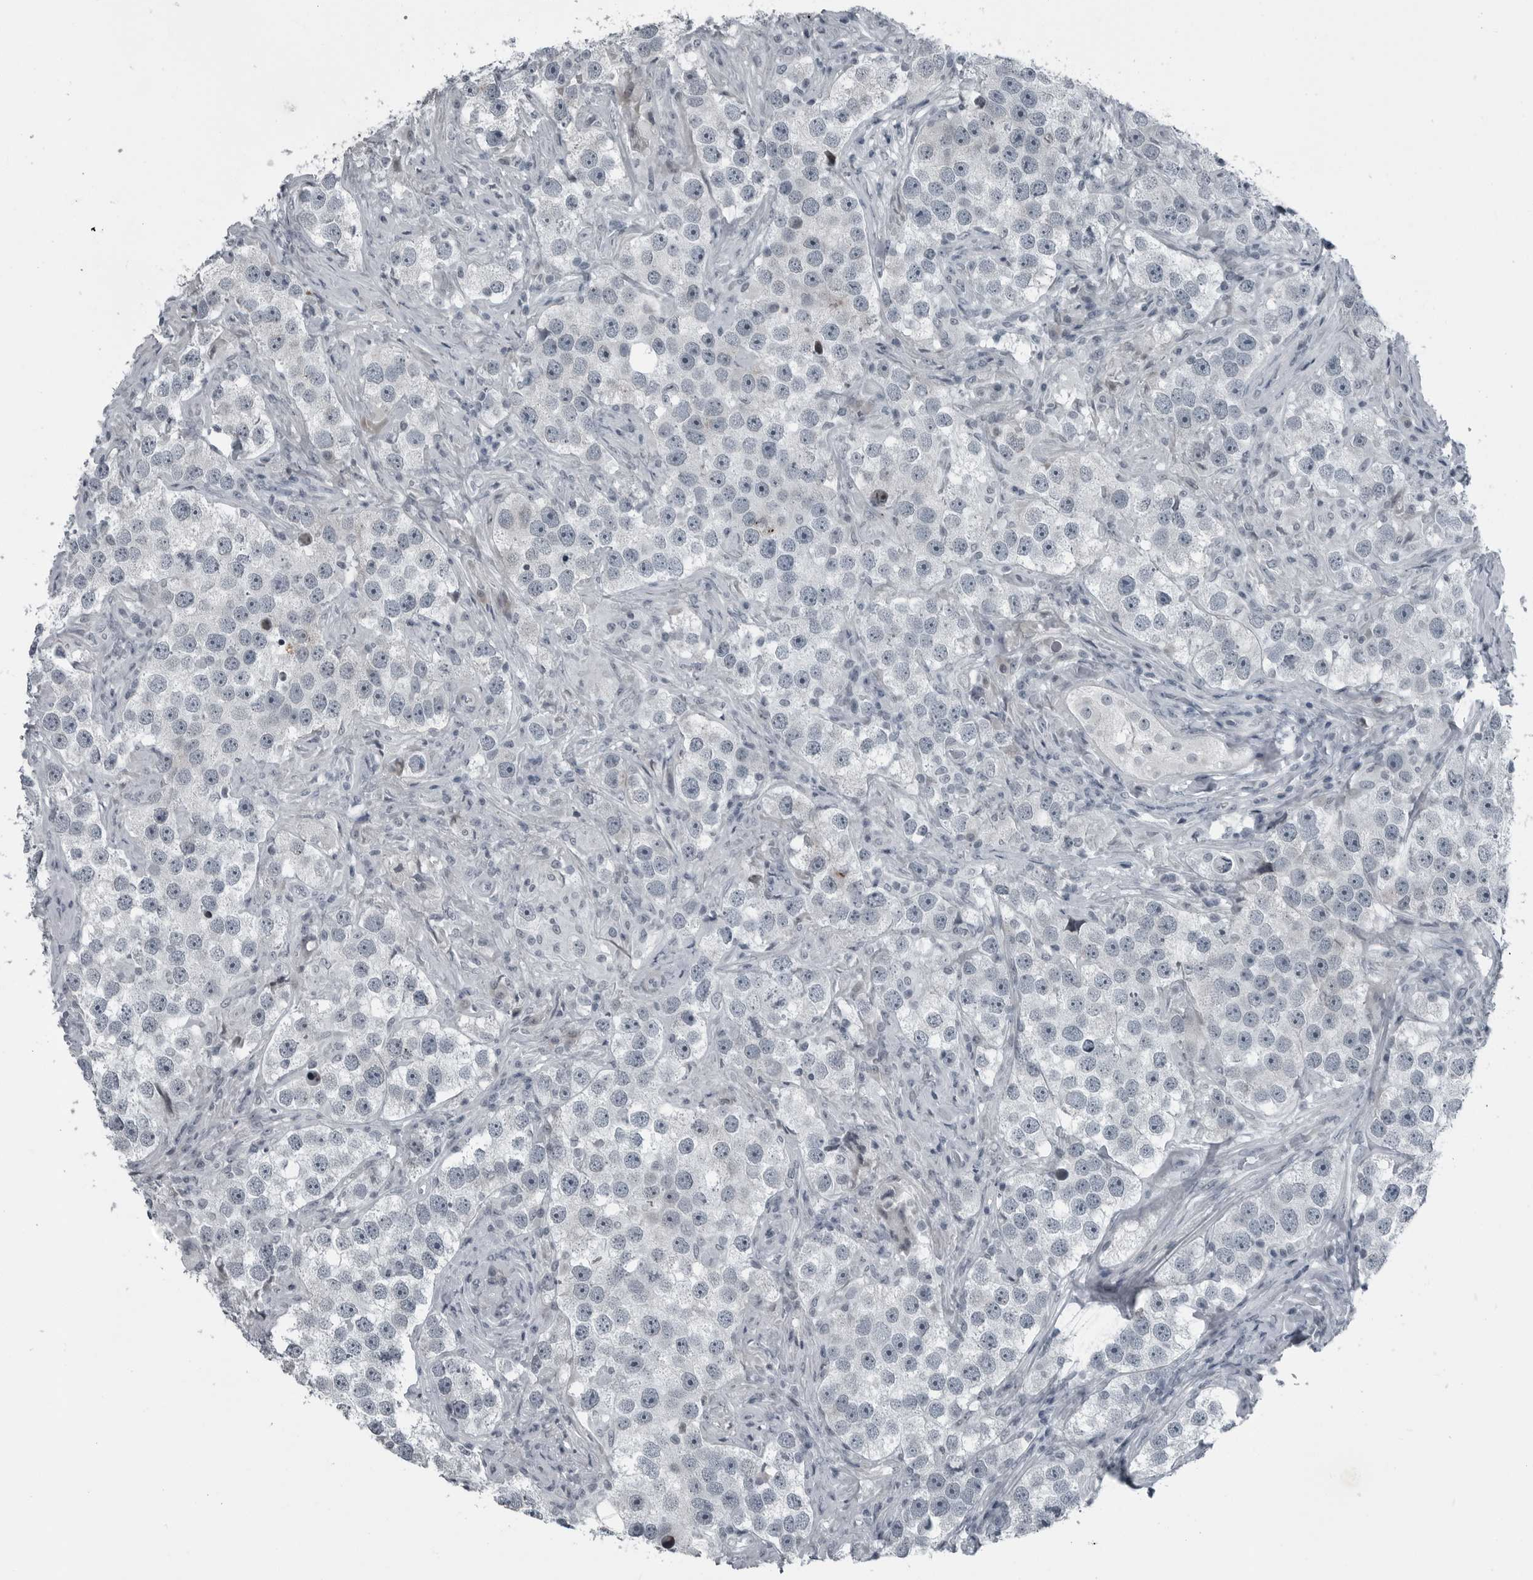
{"staining": {"intensity": "negative", "quantity": "none", "location": "none"}, "tissue": "testis cancer", "cell_type": "Tumor cells", "image_type": "cancer", "snomed": [{"axis": "morphology", "description": "Seminoma, NOS"}, {"axis": "topography", "description": "Testis"}], "caption": "The histopathology image displays no staining of tumor cells in testis seminoma.", "gene": "DNAAF11", "patient": {"sex": "male", "age": 49}}